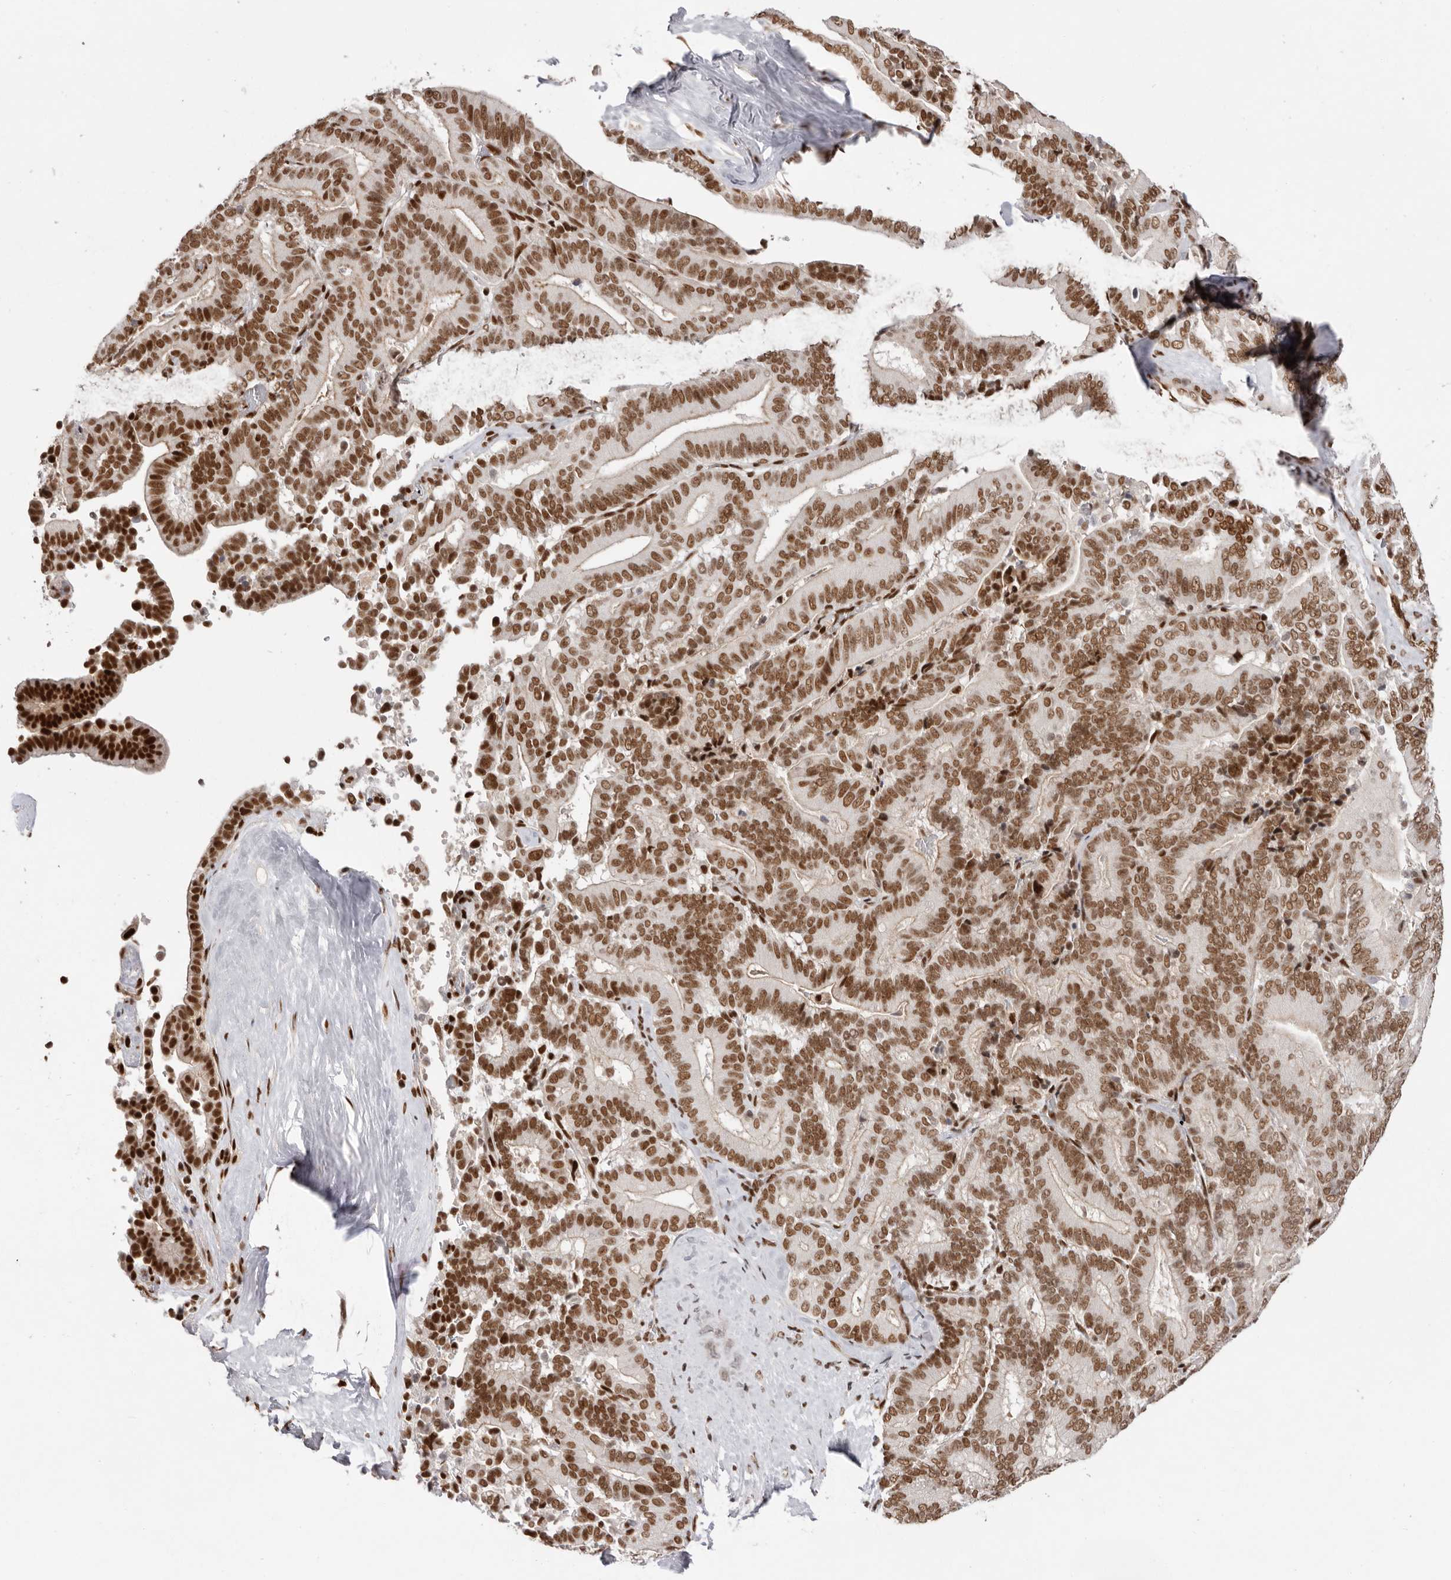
{"staining": {"intensity": "strong", "quantity": ">75%", "location": "nuclear"}, "tissue": "liver cancer", "cell_type": "Tumor cells", "image_type": "cancer", "snomed": [{"axis": "morphology", "description": "Cholangiocarcinoma"}, {"axis": "topography", "description": "Liver"}], "caption": "Human liver cancer stained with a protein marker shows strong staining in tumor cells.", "gene": "CHTOP", "patient": {"sex": "female", "age": 75}}